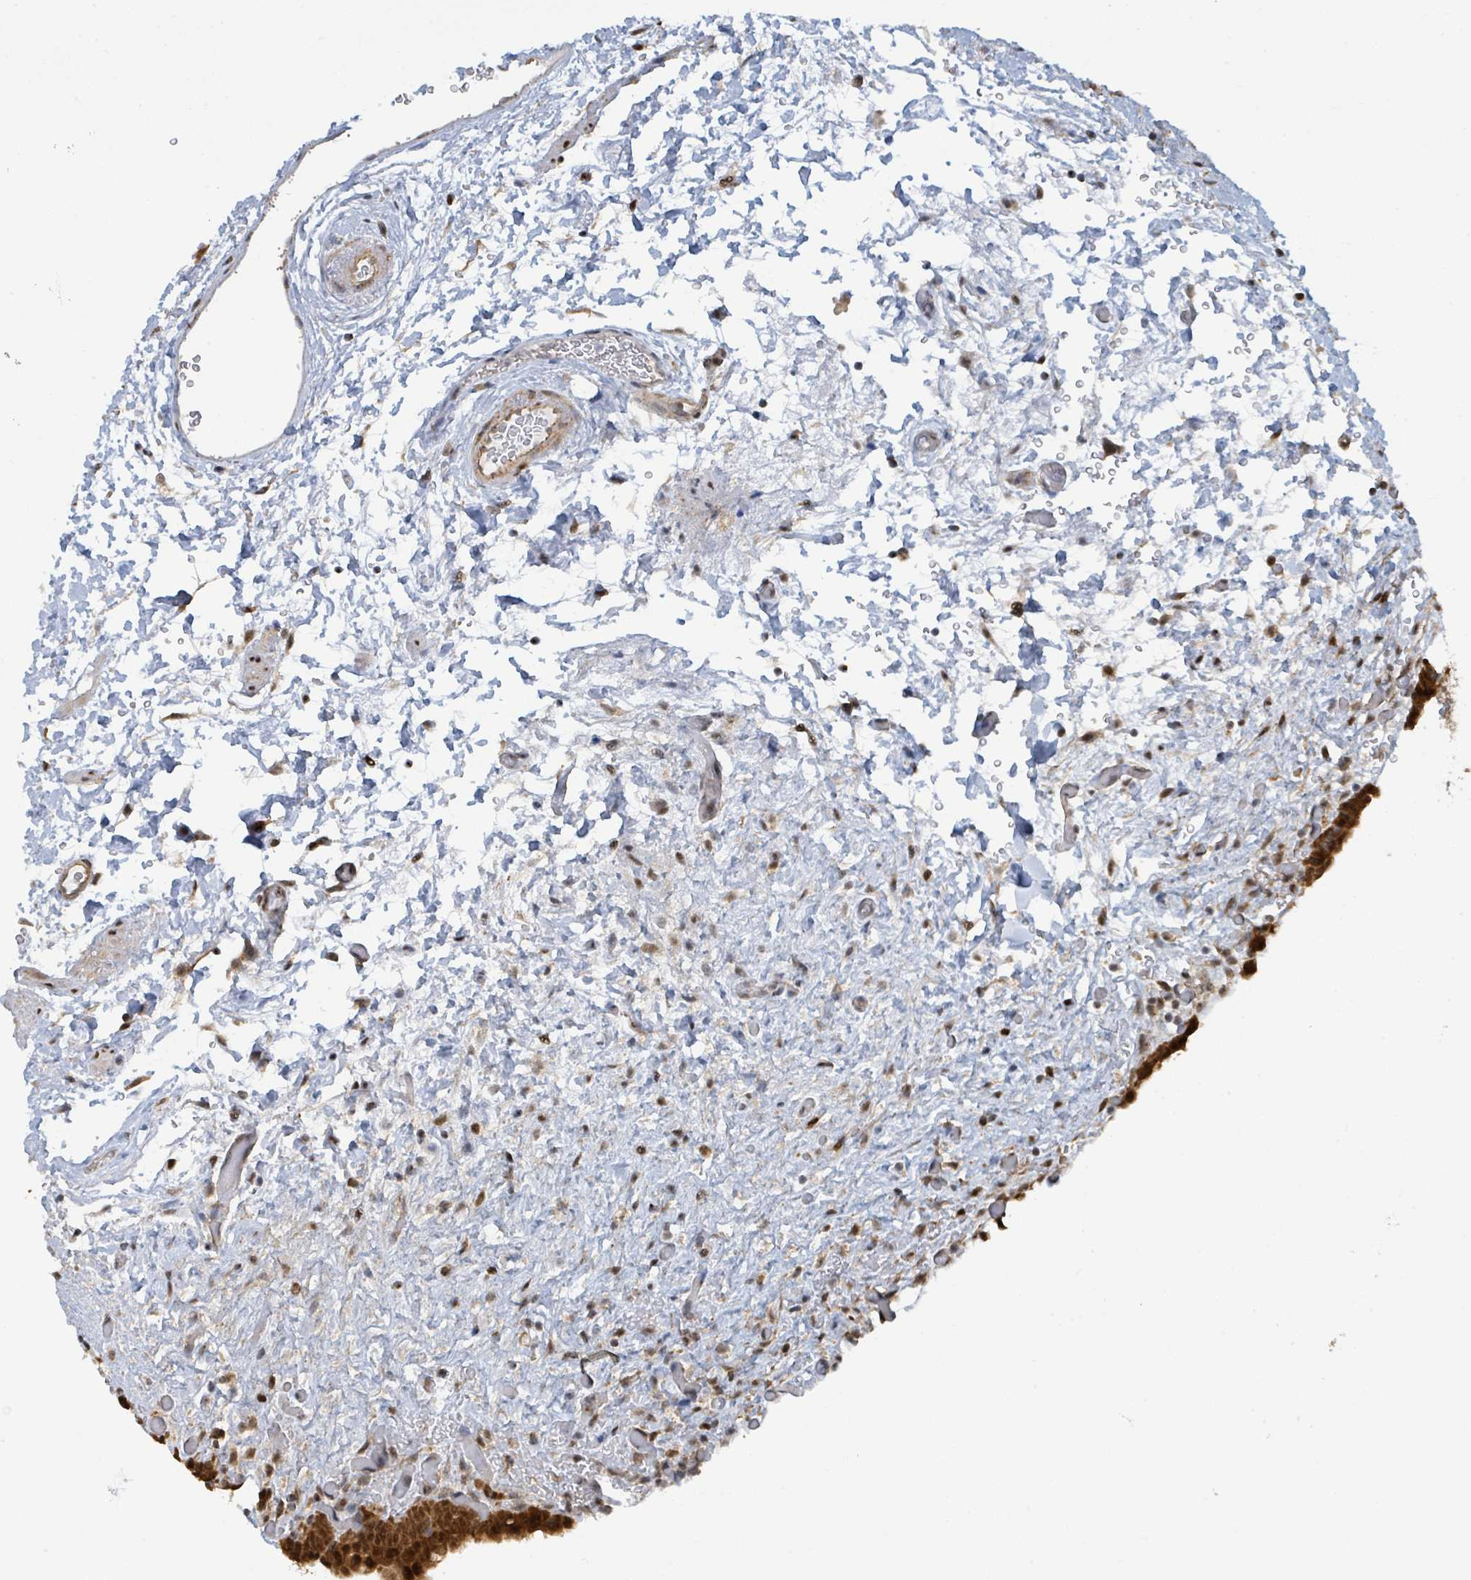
{"staining": {"intensity": "strong", "quantity": ">75%", "location": "cytoplasmic/membranous,nuclear"}, "tissue": "urinary bladder", "cell_type": "Urothelial cells", "image_type": "normal", "snomed": [{"axis": "morphology", "description": "Normal tissue, NOS"}, {"axis": "topography", "description": "Urinary bladder"}], "caption": "The histopathology image exhibits staining of normal urinary bladder, revealing strong cytoplasmic/membranous,nuclear protein expression (brown color) within urothelial cells.", "gene": "PSMB7", "patient": {"sex": "male", "age": 69}}